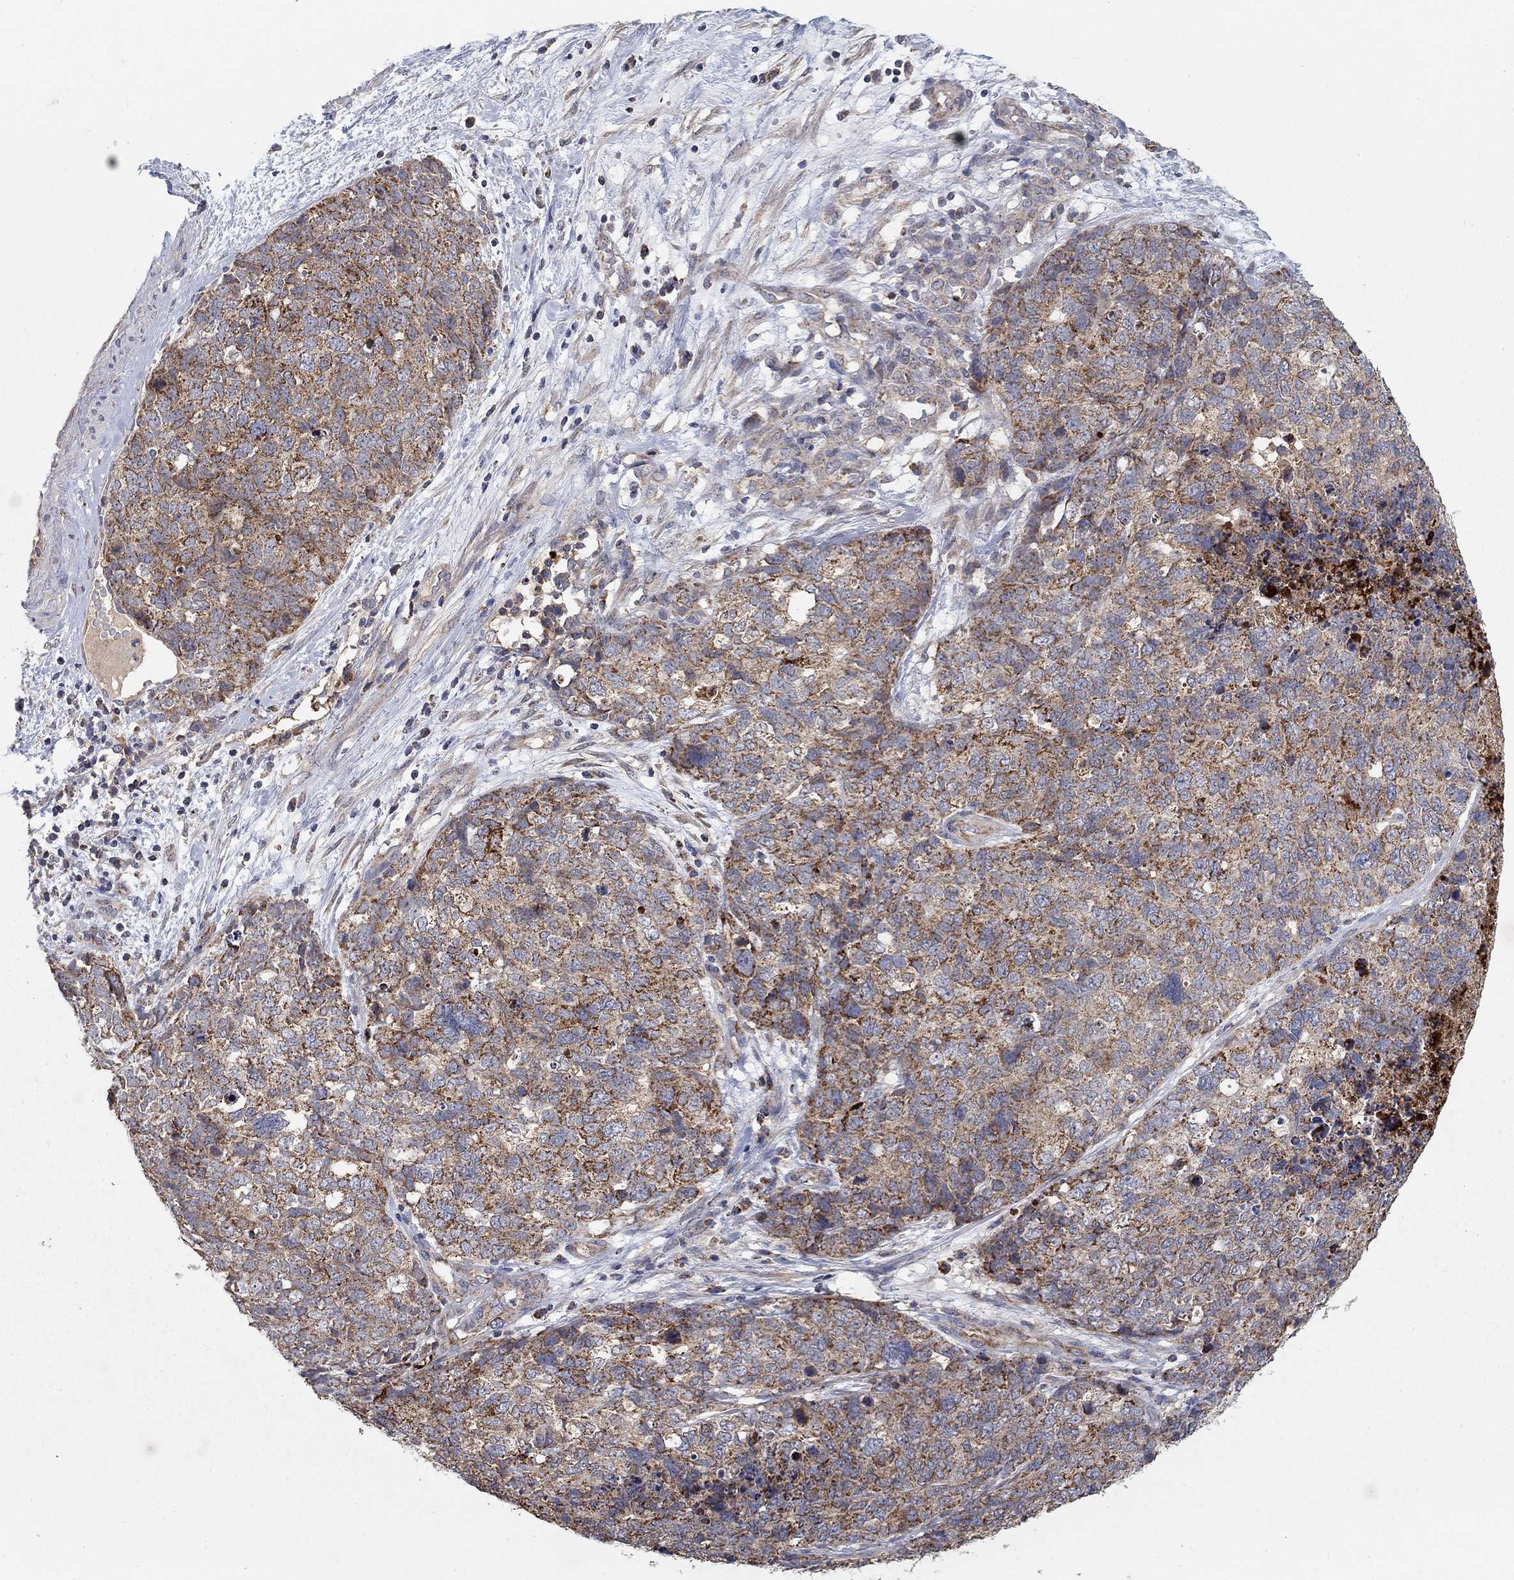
{"staining": {"intensity": "strong", "quantity": "25%-75%", "location": "cytoplasmic/membranous"}, "tissue": "cervical cancer", "cell_type": "Tumor cells", "image_type": "cancer", "snomed": [{"axis": "morphology", "description": "Squamous cell carcinoma, NOS"}, {"axis": "topography", "description": "Cervix"}], "caption": "The immunohistochemical stain labels strong cytoplasmic/membranous expression in tumor cells of squamous cell carcinoma (cervical) tissue. The staining was performed using DAB to visualize the protein expression in brown, while the nuclei were stained in blue with hematoxylin (Magnification: 20x).", "gene": "GPSM1", "patient": {"sex": "female", "age": 63}}